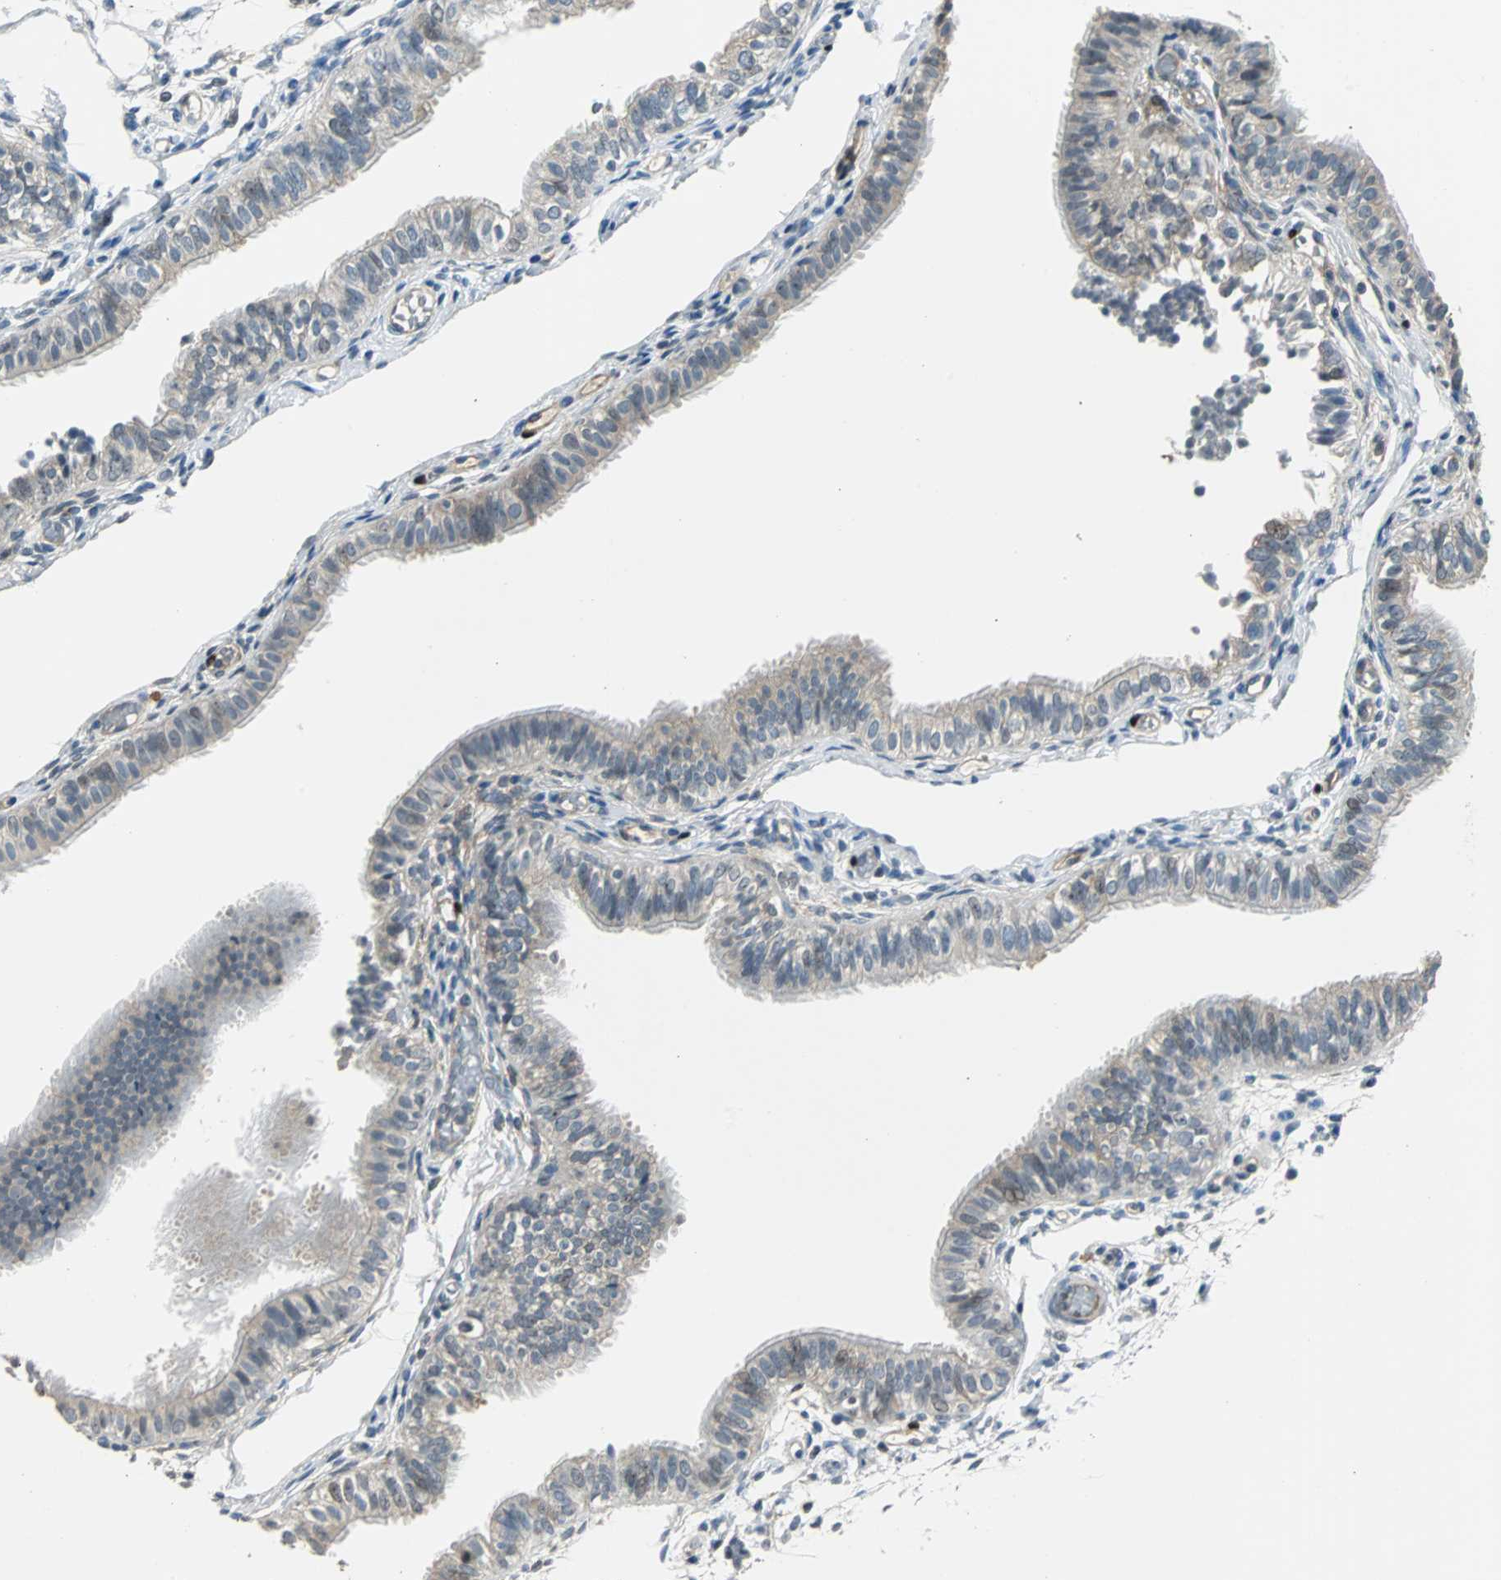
{"staining": {"intensity": "moderate", "quantity": "<25%", "location": "cytoplasmic/membranous"}, "tissue": "fallopian tube", "cell_type": "Glandular cells", "image_type": "normal", "snomed": [{"axis": "morphology", "description": "Normal tissue, NOS"}, {"axis": "morphology", "description": "Dermoid, NOS"}, {"axis": "topography", "description": "Fallopian tube"}], "caption": "Glandular cells show low levels of moderate cytoplasmic/membranous positivity in approximately <25% of cells in benign human fallopian tube. Using DAB (brown) and hematoxylin (blue) stains, captured at high magnification using brightfield microscopy.", "gene": "FHL2", "patient": {"sex": "female", "age": 33}}